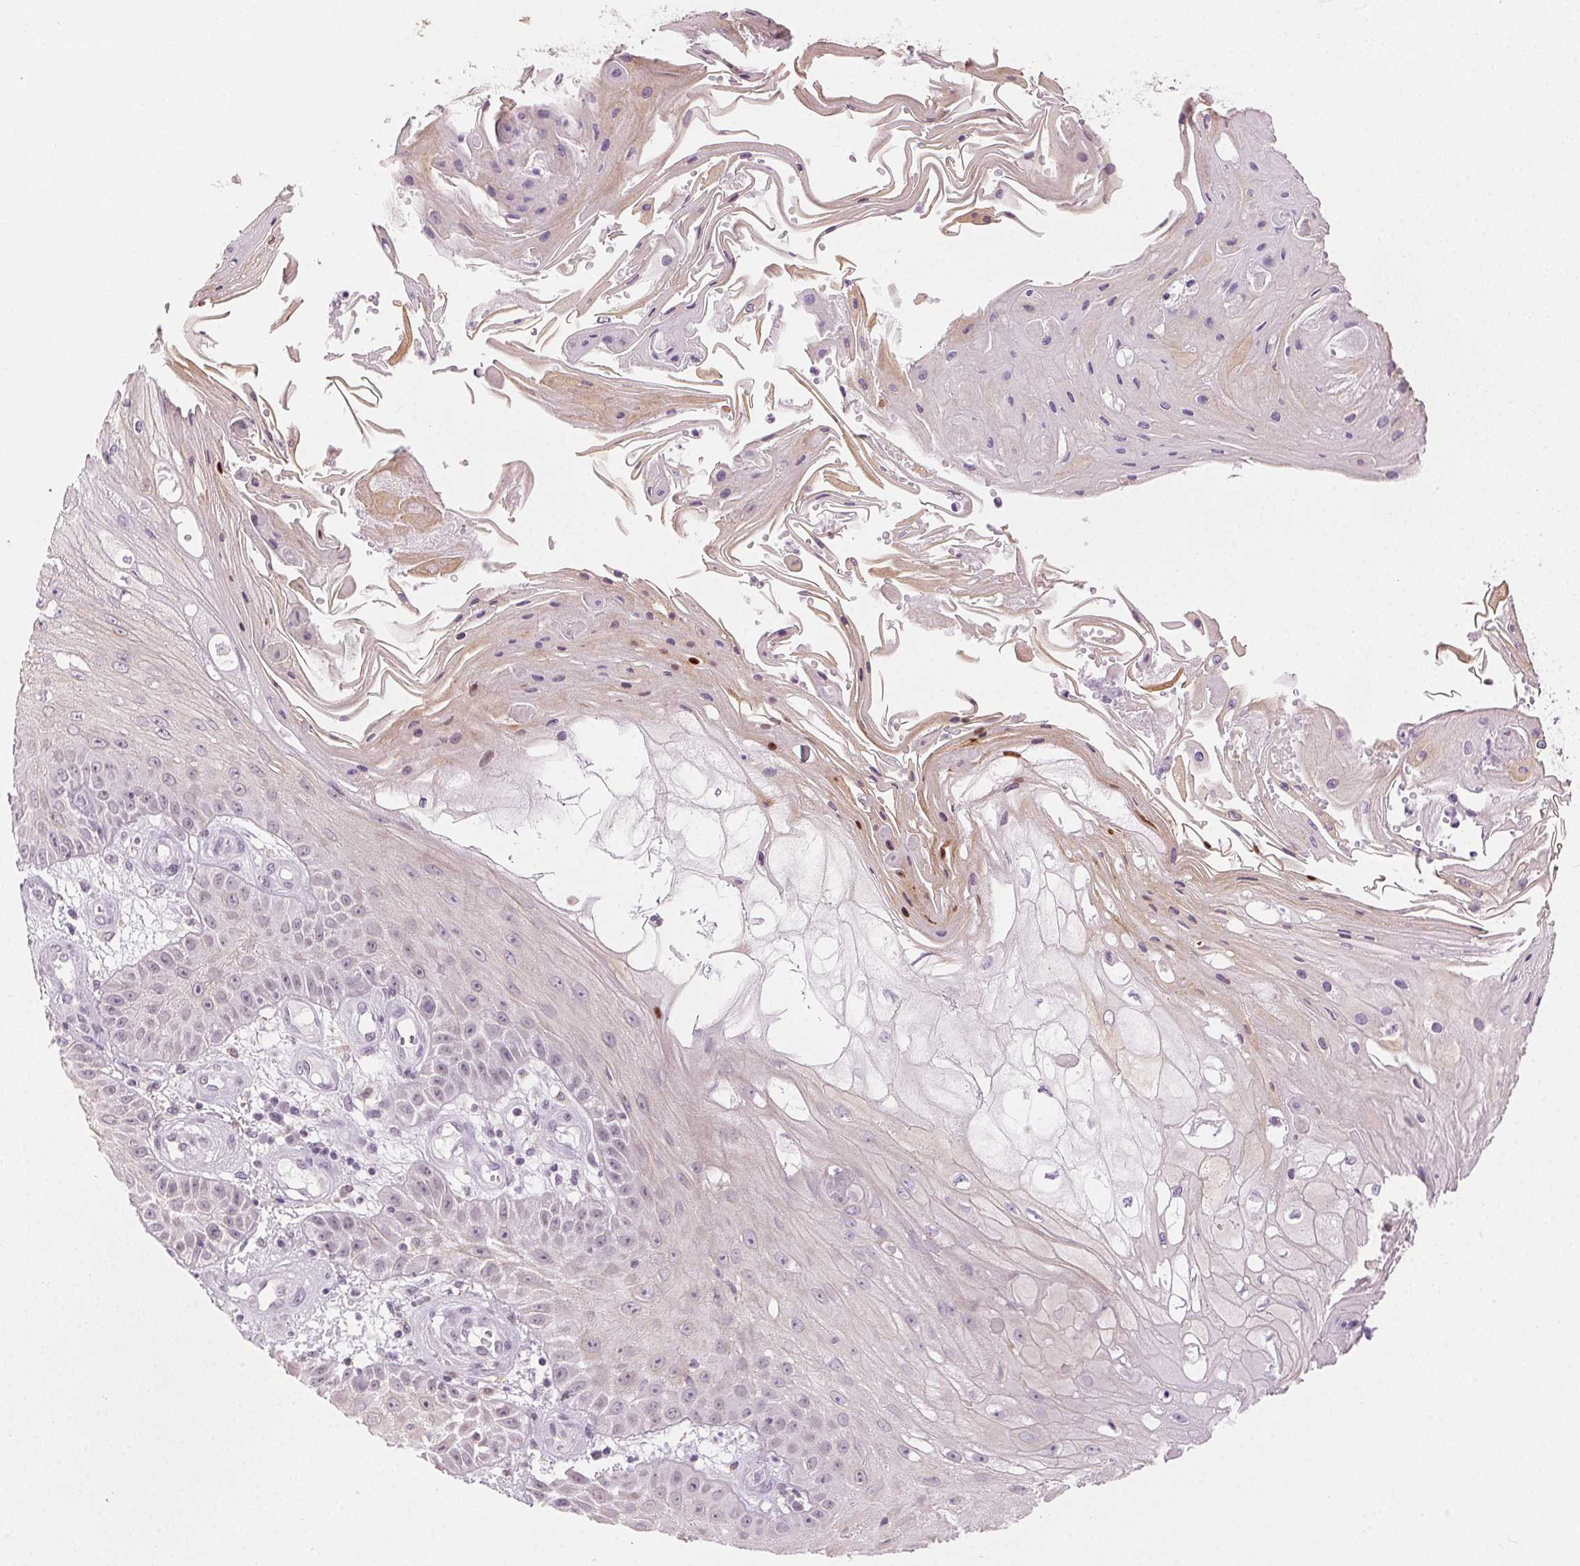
{"staining": {"intensity": "weak", "quantity": "<25%", "location": "cytoplasmic/membranous"}, "tissue": "skin cancer", "cell_type": "Tumor cells", "image_type": "cancer", "snomed": [{"axis": "morphology", "description": "Squamous cell carcinoma, NOS"}, {"axis": "topography", "description": "Skin"}], "caption": "Histopathology image shows no significant protein staining in tumor cells of skin squamous cell carcinoma.", "gene": "AIF1L", "patient": {"sex": "male", "age": 70}}